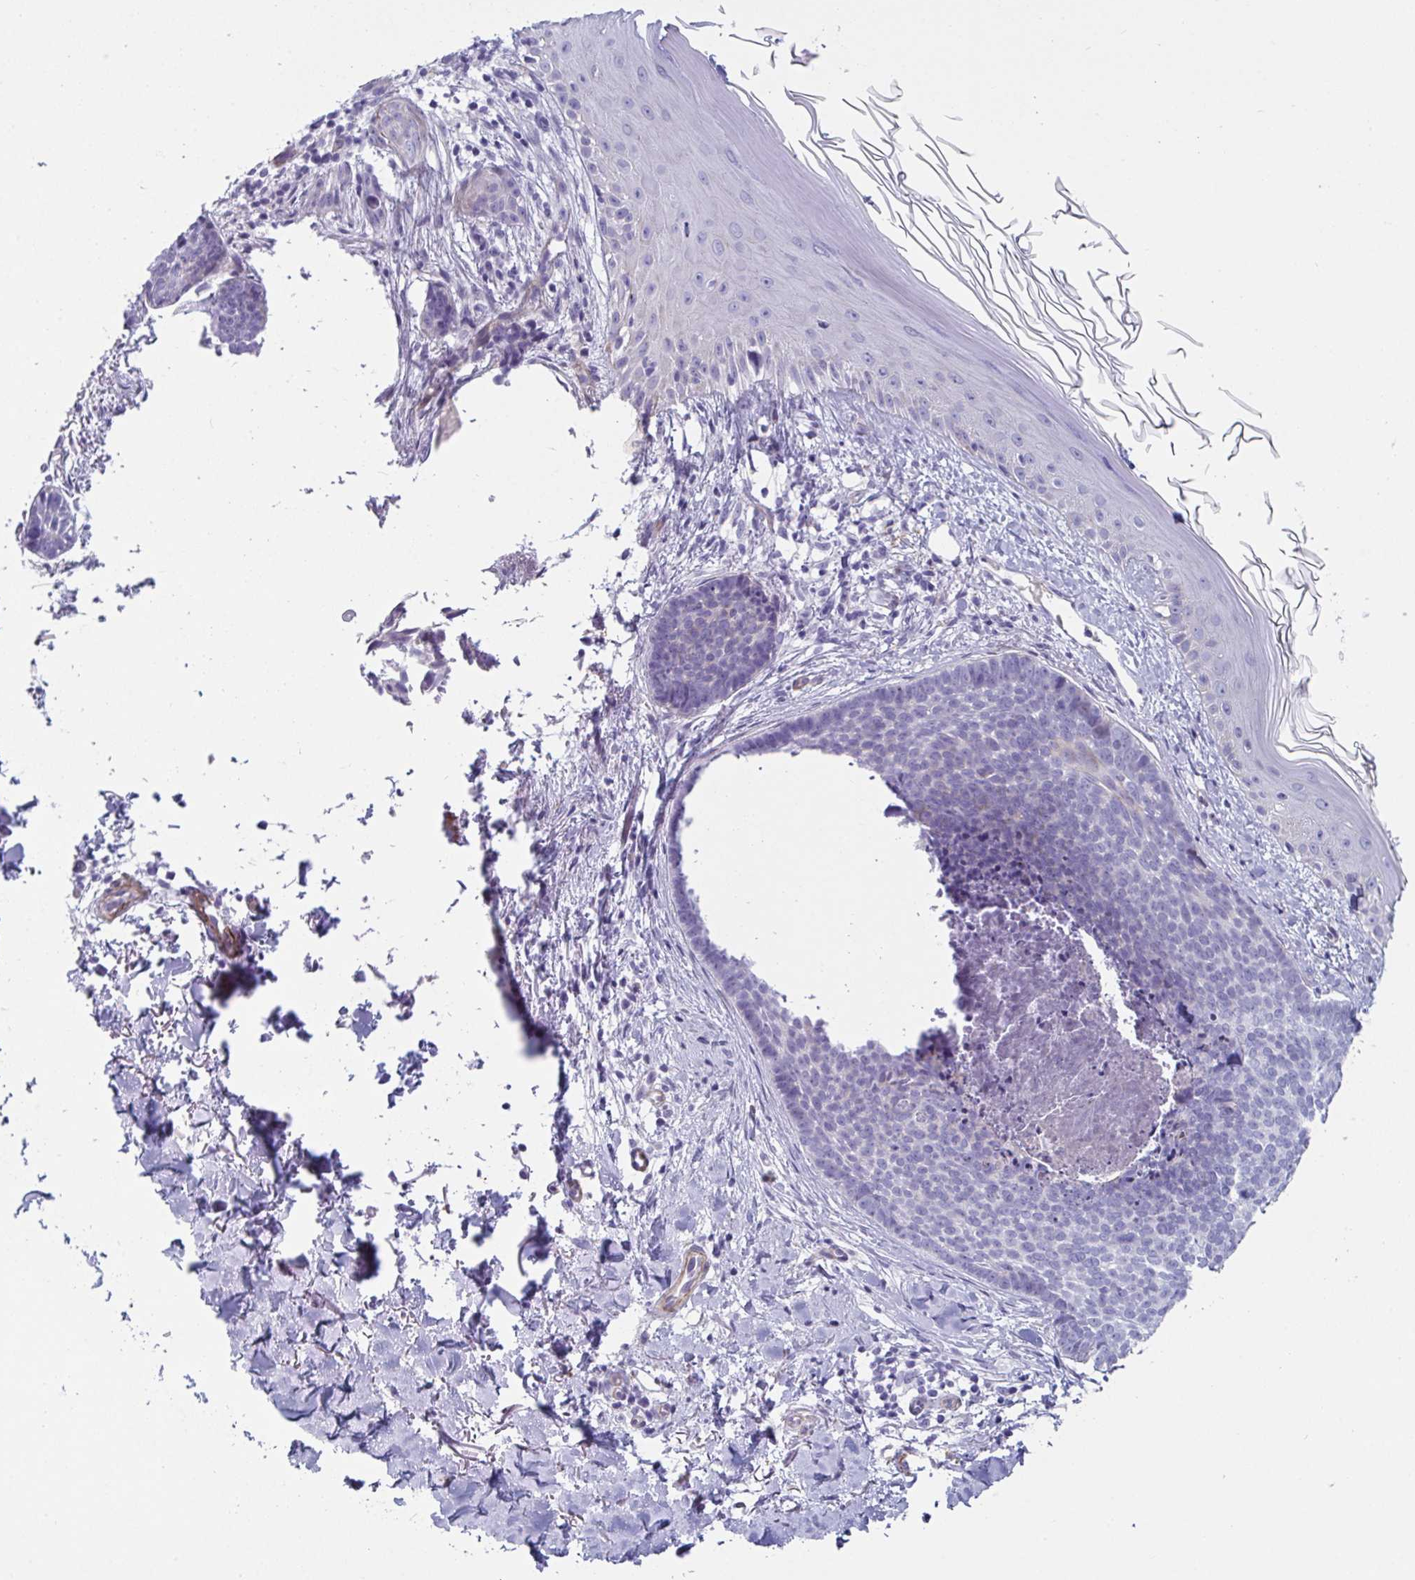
{"staining": {"intensity": "negative", "quantity": "none", "location": "none"}, "tissue": "skin cancer", "cell_type": "Tumor cells", "image_type": "cancer", "snomed": [{"axis": "morphology", "description": "Basal cell carcinoma"}, {"axis": "topography", "description": "Skin"}, {"axis": "topography", "description": "Skin of back"}], "caption": "Immunohistochemical staining of human basal cell carcinoma (skin) exhibits no significant staining in tumor cells. The staining is performed using DAB brown chromogen with nuclei counter-stained in using hematoxylin.", "gene": "OR5P3", "patient": {"sex": "male", "age": 81}}